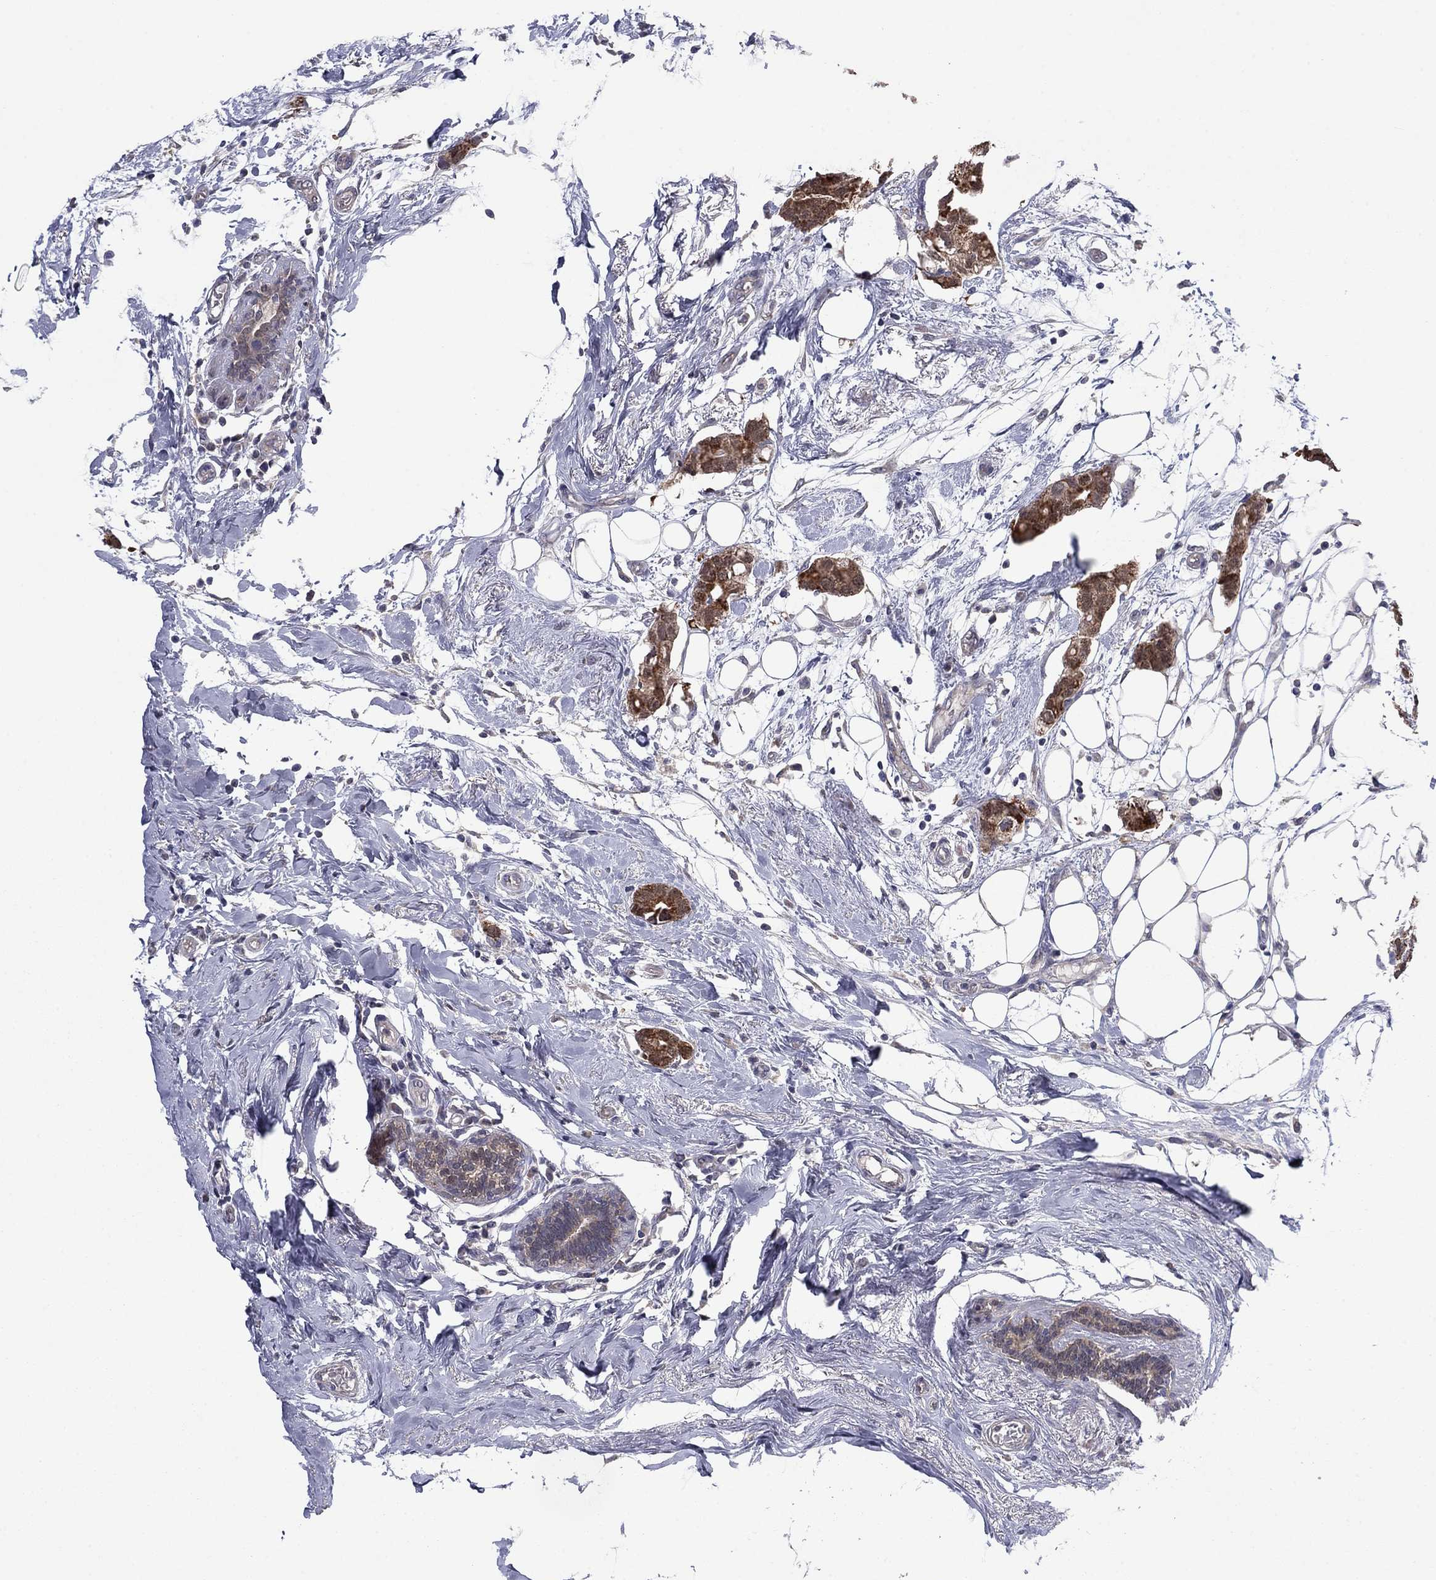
{"staining": {"intensity": "strong", "quantity": "25%-75%", "location": "cytoplasmic/membranous"}, "tissue": "breast cancer", "cell_type": "Tumor cells", "image_type": "cancer", "snomed": [{"axis": "morphology", "description": "Duct carcinoma"}, {"axis": "topography", "description": "Breast"}], "caption": "Protein analysis of breast cancer tissue shows strong cytoplasmic/membranous expression in approximately 25%-75% of tumor cells. (brown staining indicates protein expression, while blue staining denotes nuclei).", "gene": "GRHPR", "patient": {"sex": "female", "age": 83}}